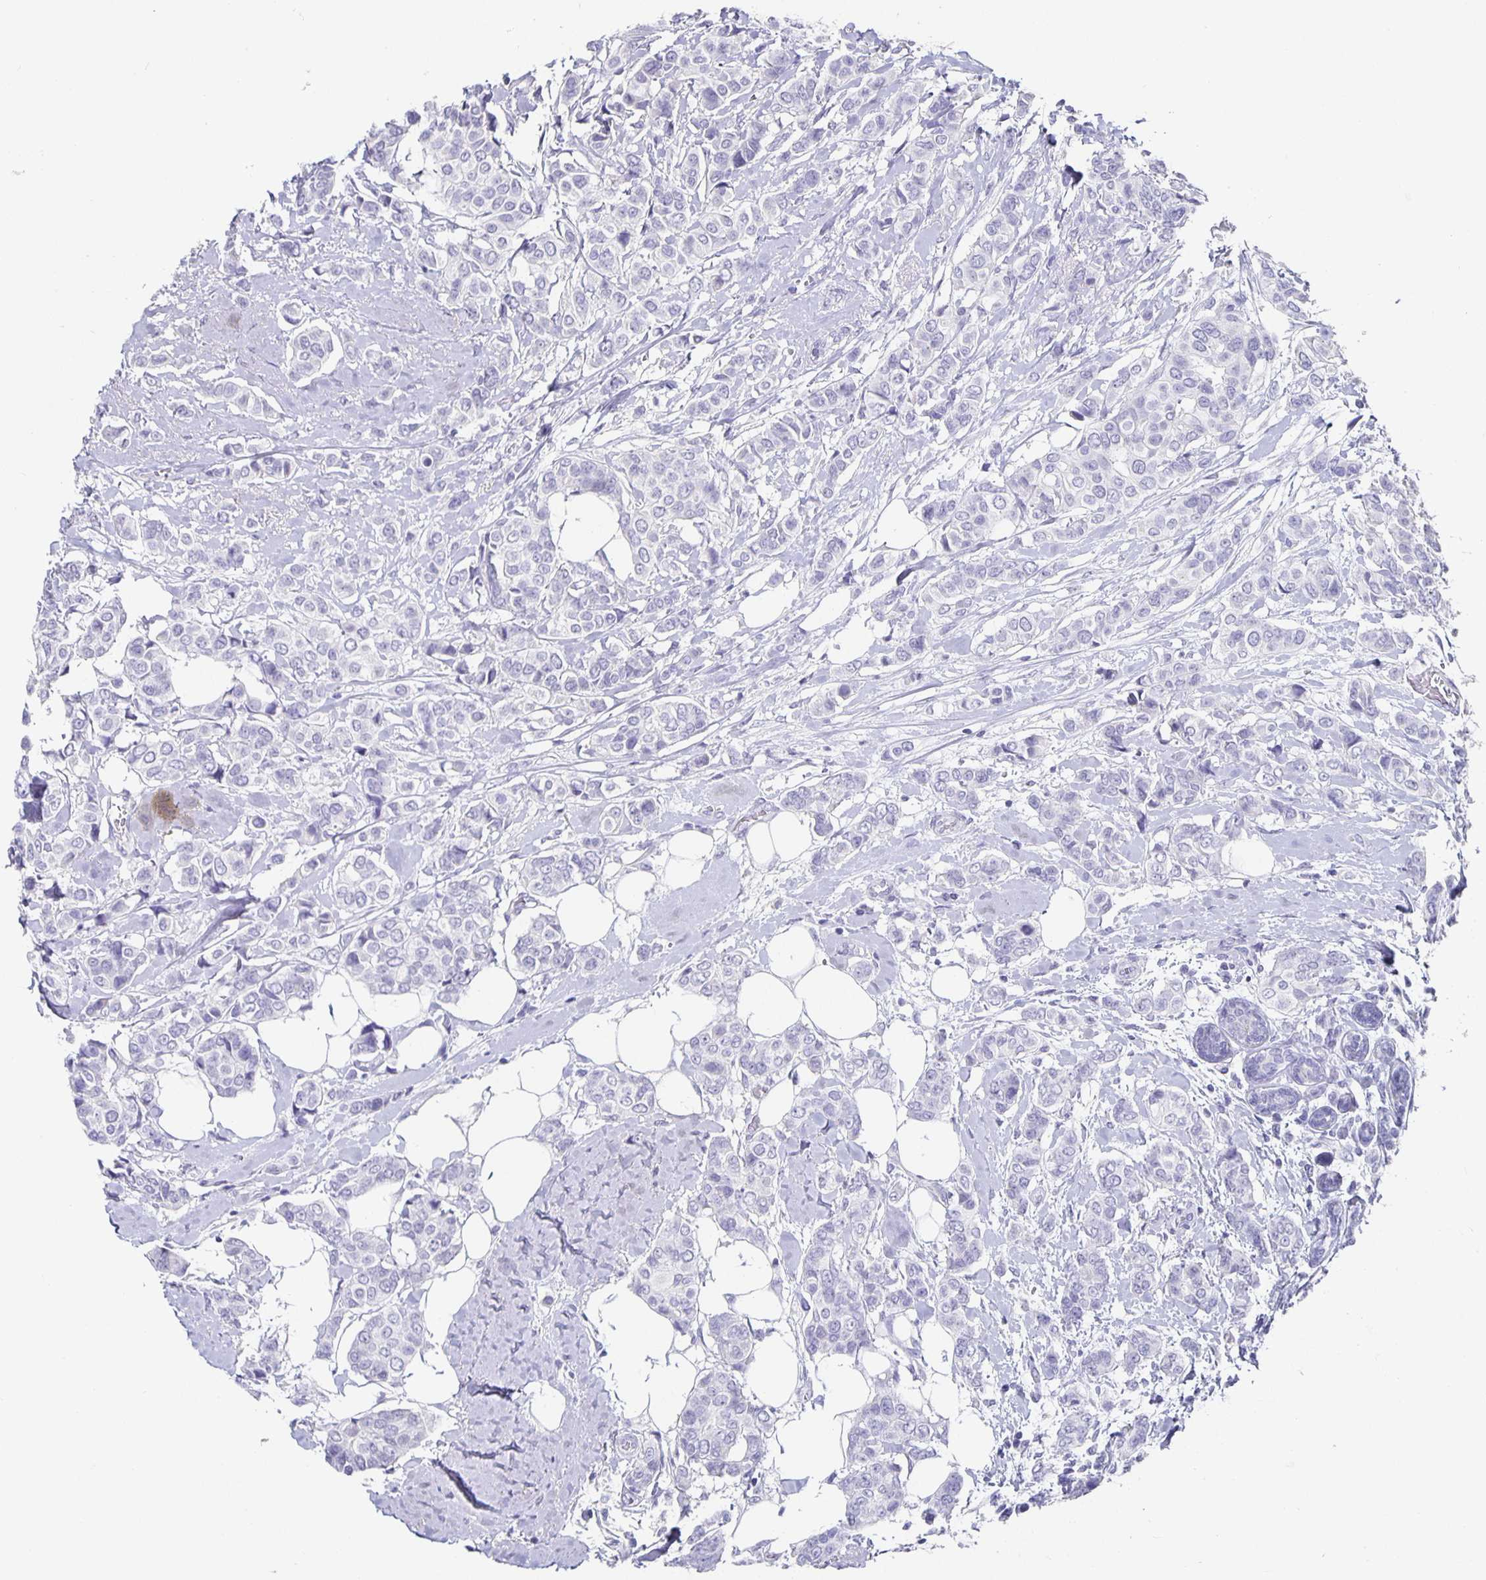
{"staining": {"intensity": "negative", "quantity": "none", "location": "none"}, "tissue": "breast cancer", "cell_type": "Tumor cells", "image_type": "cancer", "snomed": [{"axis": "morphology", "description": "Lobular carcinoma"}, {"axis": "topography", "description": "Breast"}], "caption": "DAB (3,3'-diaminobenzidine) immunohistochemical staining of human breast cancer (lobular carcinoma) displays no significant positivity in tumor cells.", "gene": "CHGA", "patient": {"sex": "female", "age": 51}}